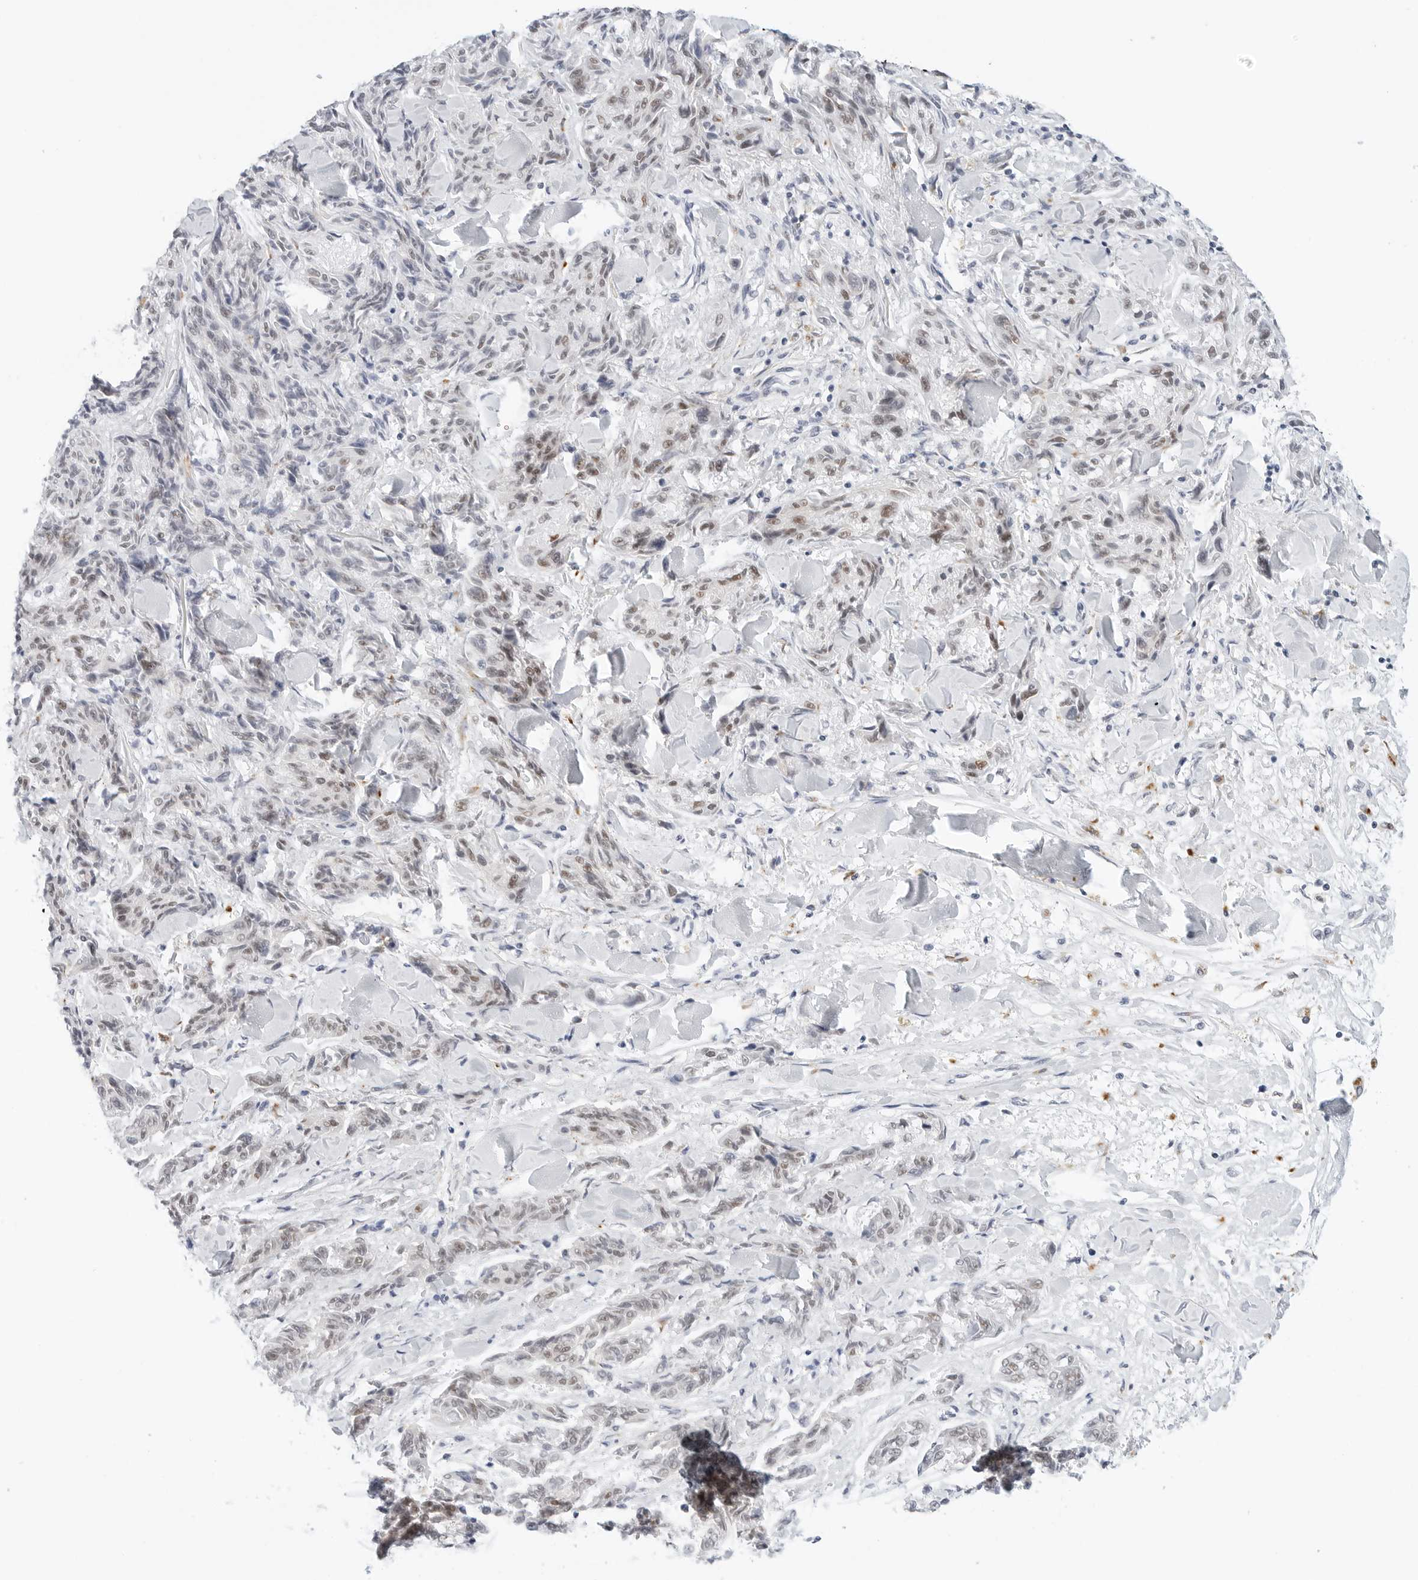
{"staining": {"intensity": "weak", "quantity": "<25%", "location": "nuclear"}, "tissue": "melanoma", "cell_type": "Tumor cells", "image_type": "cancer", "snomed": [{"axis": "morphology", "description": "Malignant melanoma, NOS"}, {"axis": "topography", "description": "Skin"}], "caption": "Tumor cells show no significant staining in melanoma.", "gene": "TSEN2", "patient": {"sex": "male", "age": 53}}